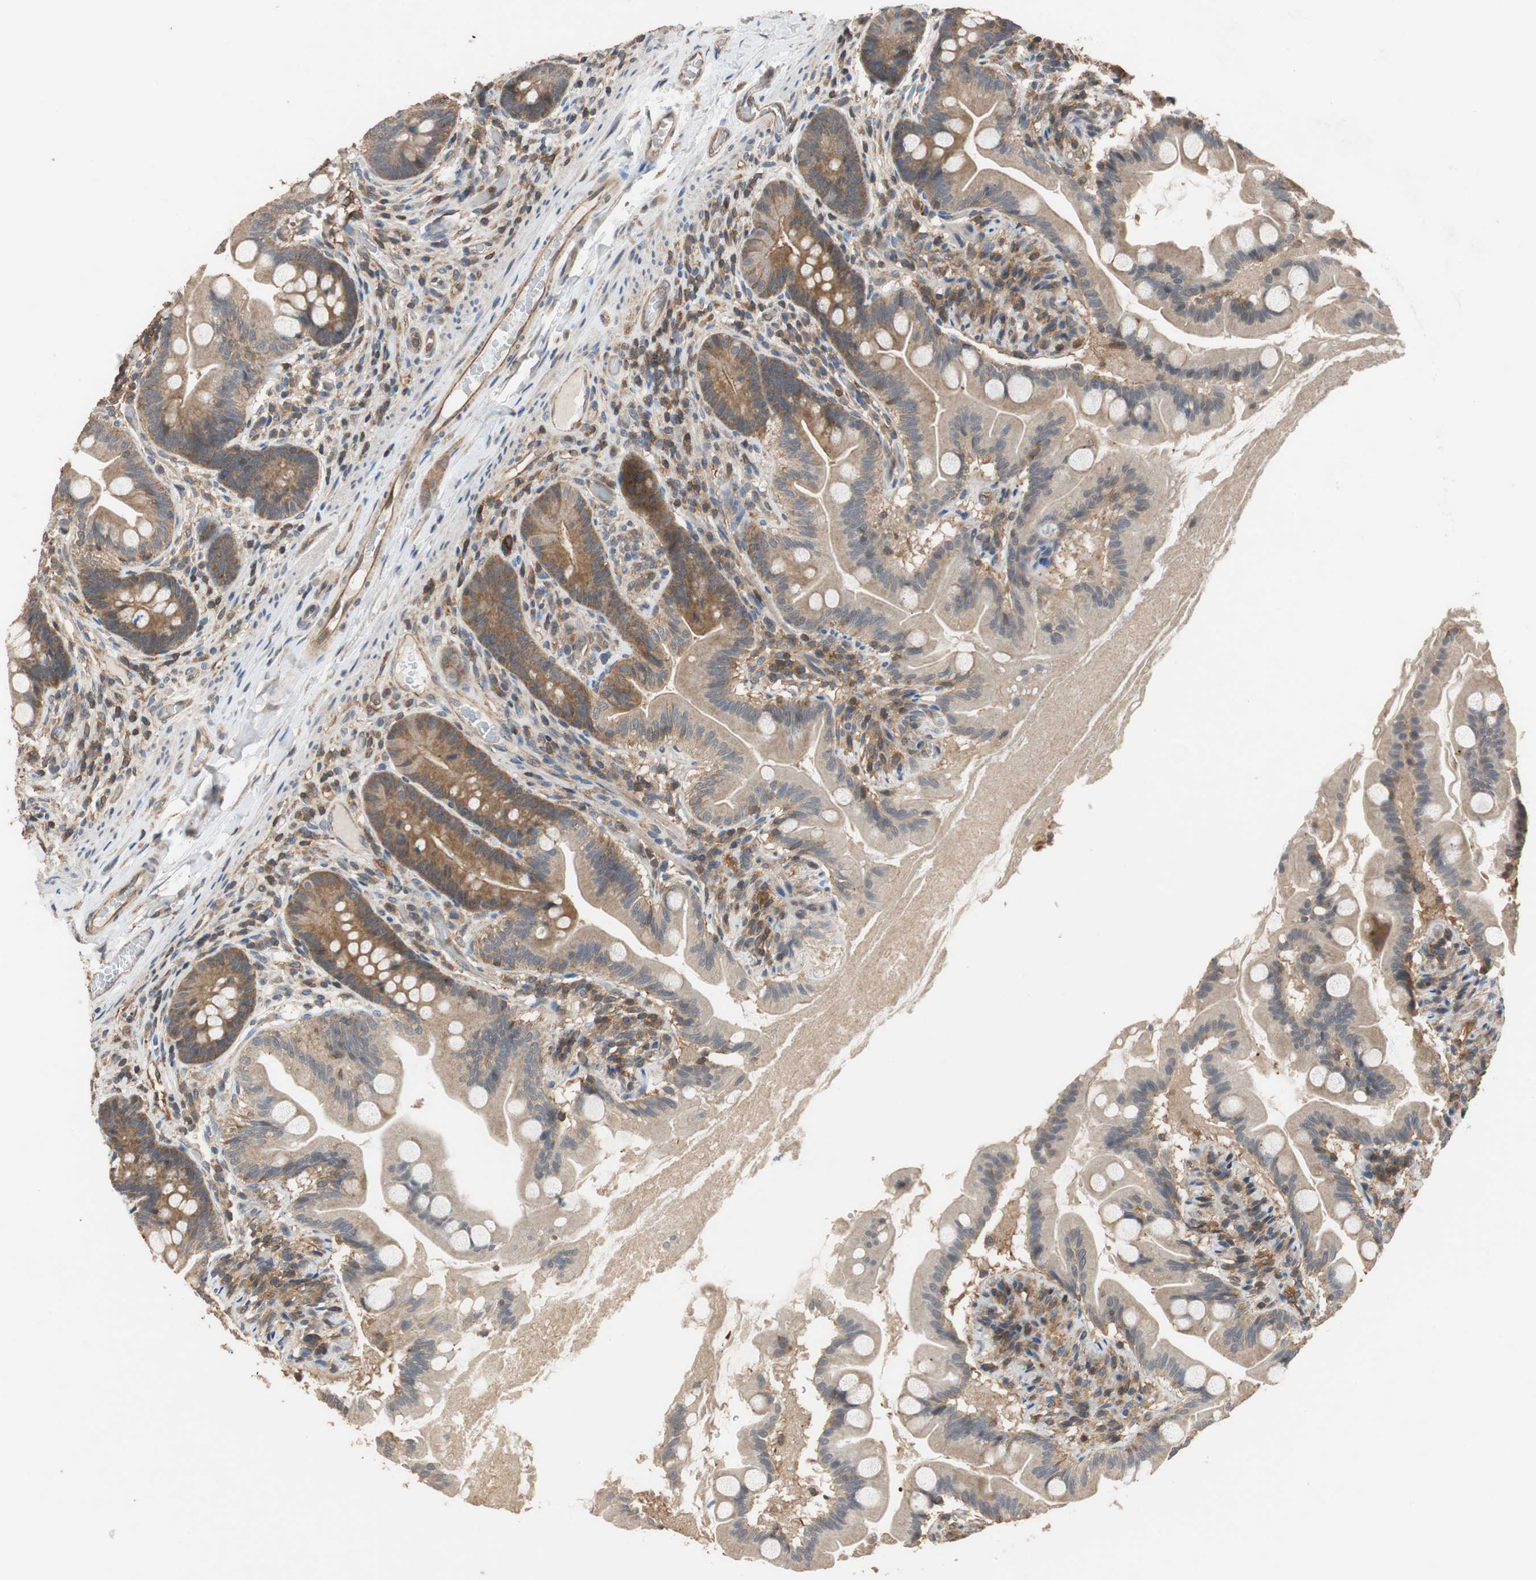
{"staining": {"intensity": "moderate", "quantity": ">75%", "location": "cytoplasmic/membranous"}, "tissue": "small intestine", "cell_type": "Glandular cells", "image_type": "normal", "snomed": [{"axis": "morphology", "description": "Normal tissue, NOS"}, {"axis": "topography", "description": "Small intestine"}], "caption": "The histopathology image demonstrates a brown stain indicating the presence of a protein in the cytoplasmic/membranous of glandular cells in small intestine. The protein is shown in brown color, while the nuclei are stained blue.", "gene": "MAP4K2", "patient": {"sex": "female", "age": 56}}